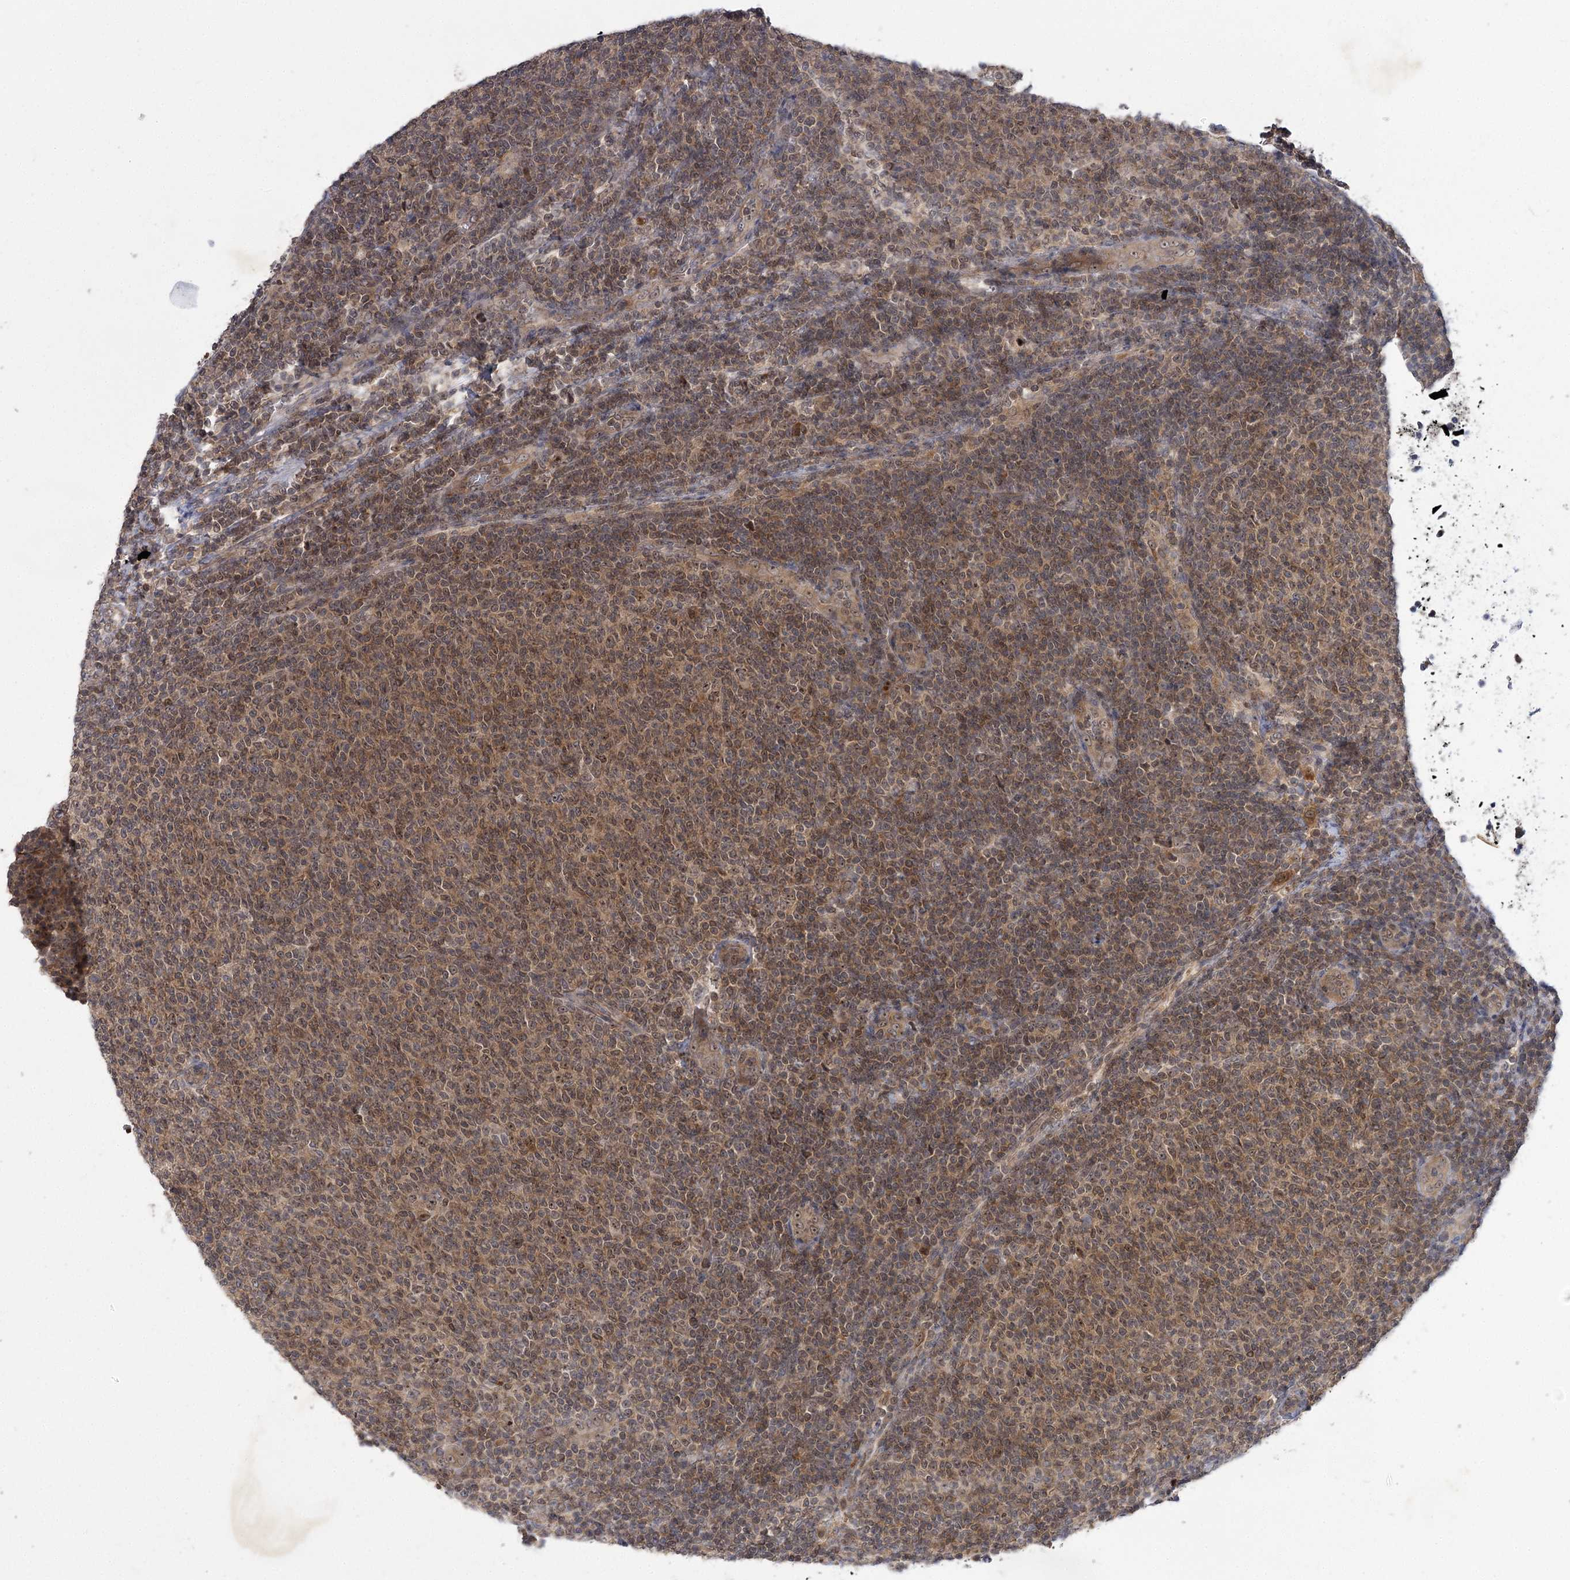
{"staining": {"intensity": "moderate", "quantity": ">75%", "location": "nuclear"}, "tissue": "lymphoma", "cell_type": "Tumor cells", "image_type": "cancer", "snomed": [{"axis": "morphology", "description": "Malignant lymphoma, non-Hodgkin's type, Low grade"}, {"axis": "topography", "description": "Lymph node"}], "caption": "Brown immunohistochemical staining in human malignant lymphoma, non-Hodgkin's type (low-grade) demonstrates moderate nuclear positivity in approximately >75% of tumor cells.", "gene": "SERGEF", "patient": {"sex": "male", "age": 66}}